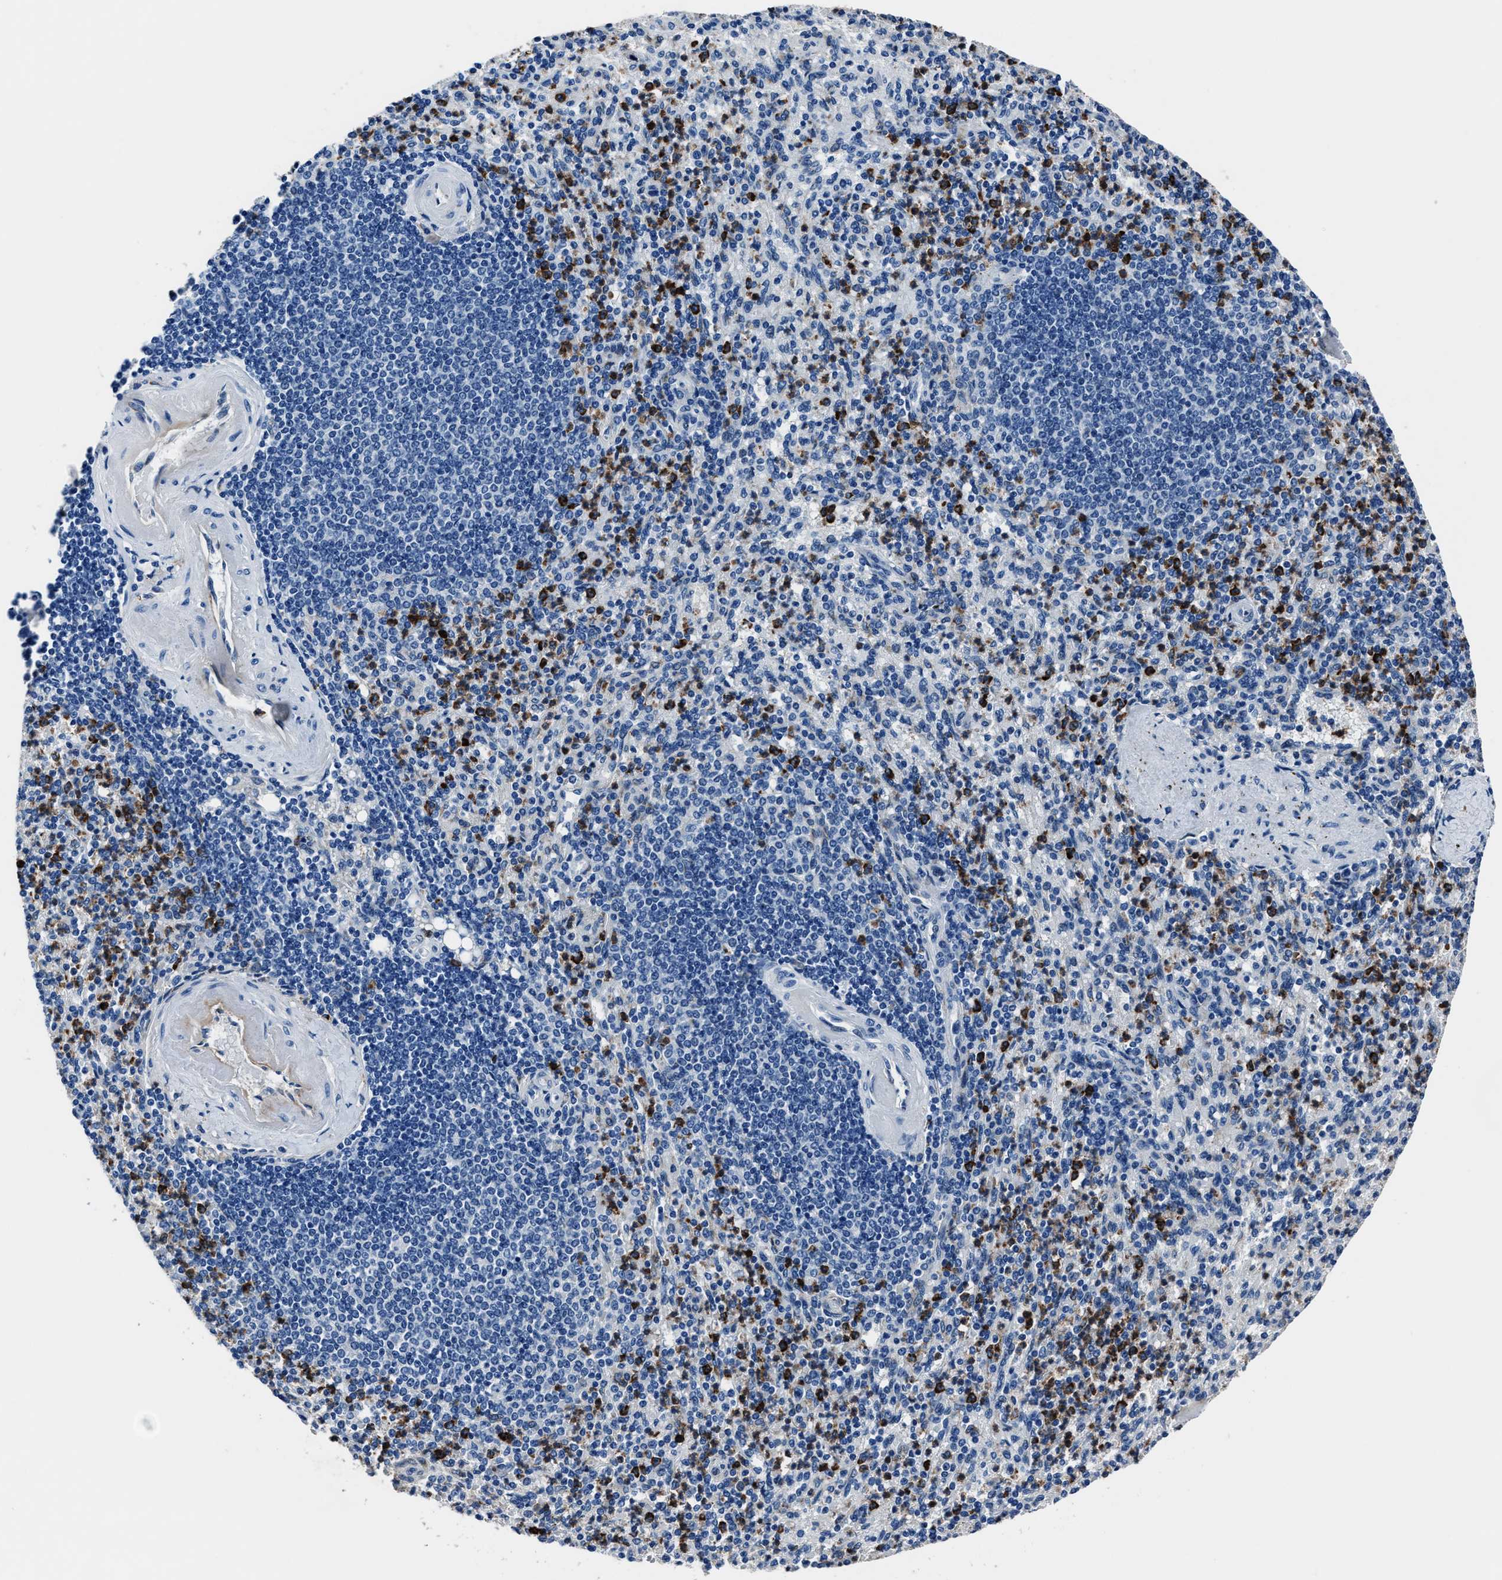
{"staining": {"intensity": "strong", "quantity": "25%-75%", "location": "cytoplasmic/membranous"}, "tissue": "spleen", "cell_type": "Cells in red pulp", "image_type": "normal", "snomed": [{"axis": "morphology", "description": "Normal tissue, NOS"}, {"axis": "topography", "description": "Spleen"}], "caption": "Immunohistochemistry histopathology image of normal human spleen stained for a protein (brown), which exhibits high levels of strong cytoplasmic/membranous positivity in approximately 25%-75% of cells in red pulp.", "gene": "FGL2", "patient": {"sex": "female", "age": 74}}